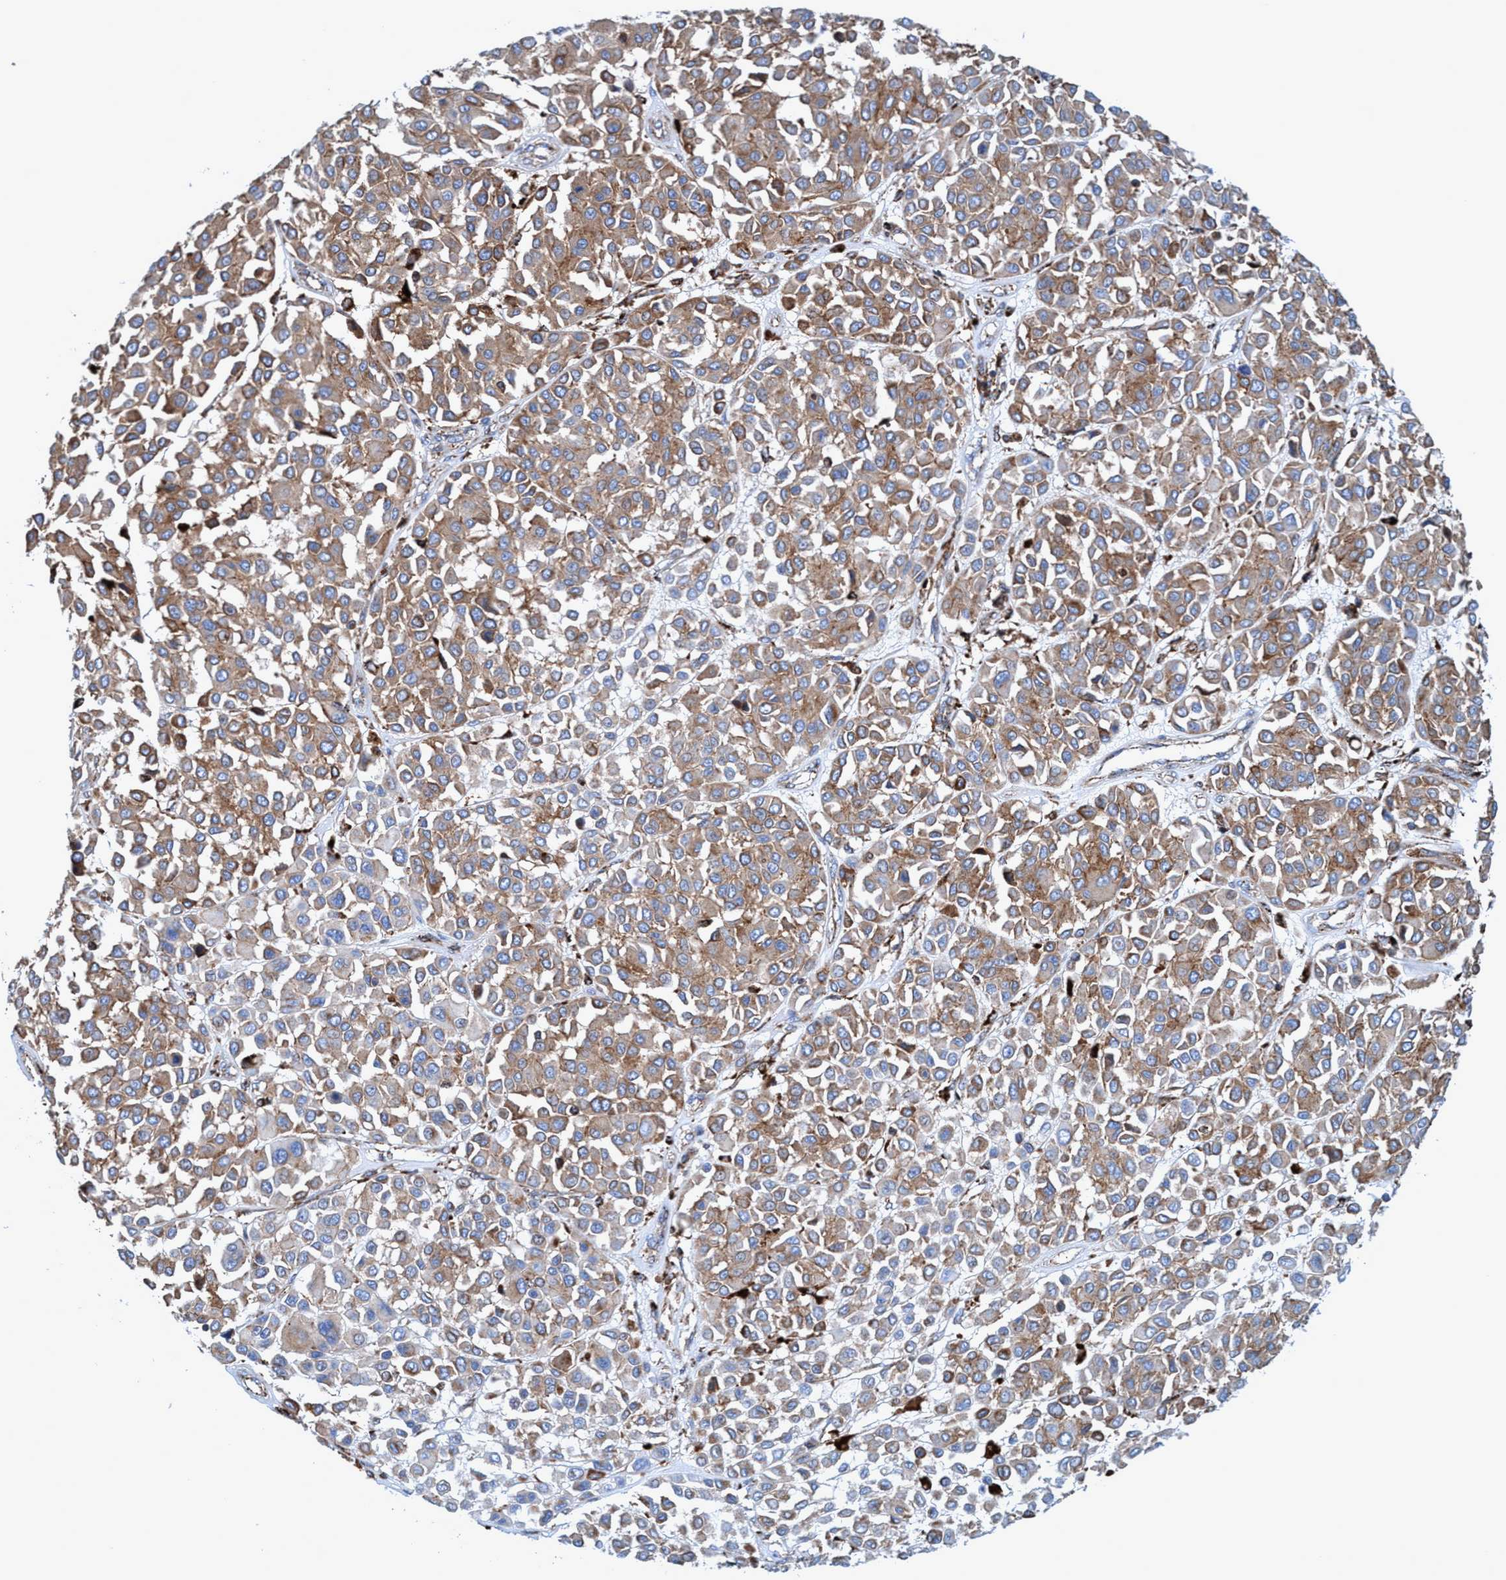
{"staining": {"intensity": "moderate", "quantity": ">75%", "location": "cytoplasmic/membranous"}, "tissue": "melanoma", "cell_type": "Tumor cells", "image_type": "cancer", "snomed": [{"axis": "morphology", "description": "Malignant melanoma, Metastatic site"}, {"axis": "topography", "description": "Soft tissue"}], "caption": "Immunohistochemistry (IHC) of malignant melanoma (metastatic site) shows medium levels of moderate cytoplasmic/membranous positivity in about >75% of tumor cells.", "gene": "TRIM65", "patient": {"sex": "male", "age": 41}}